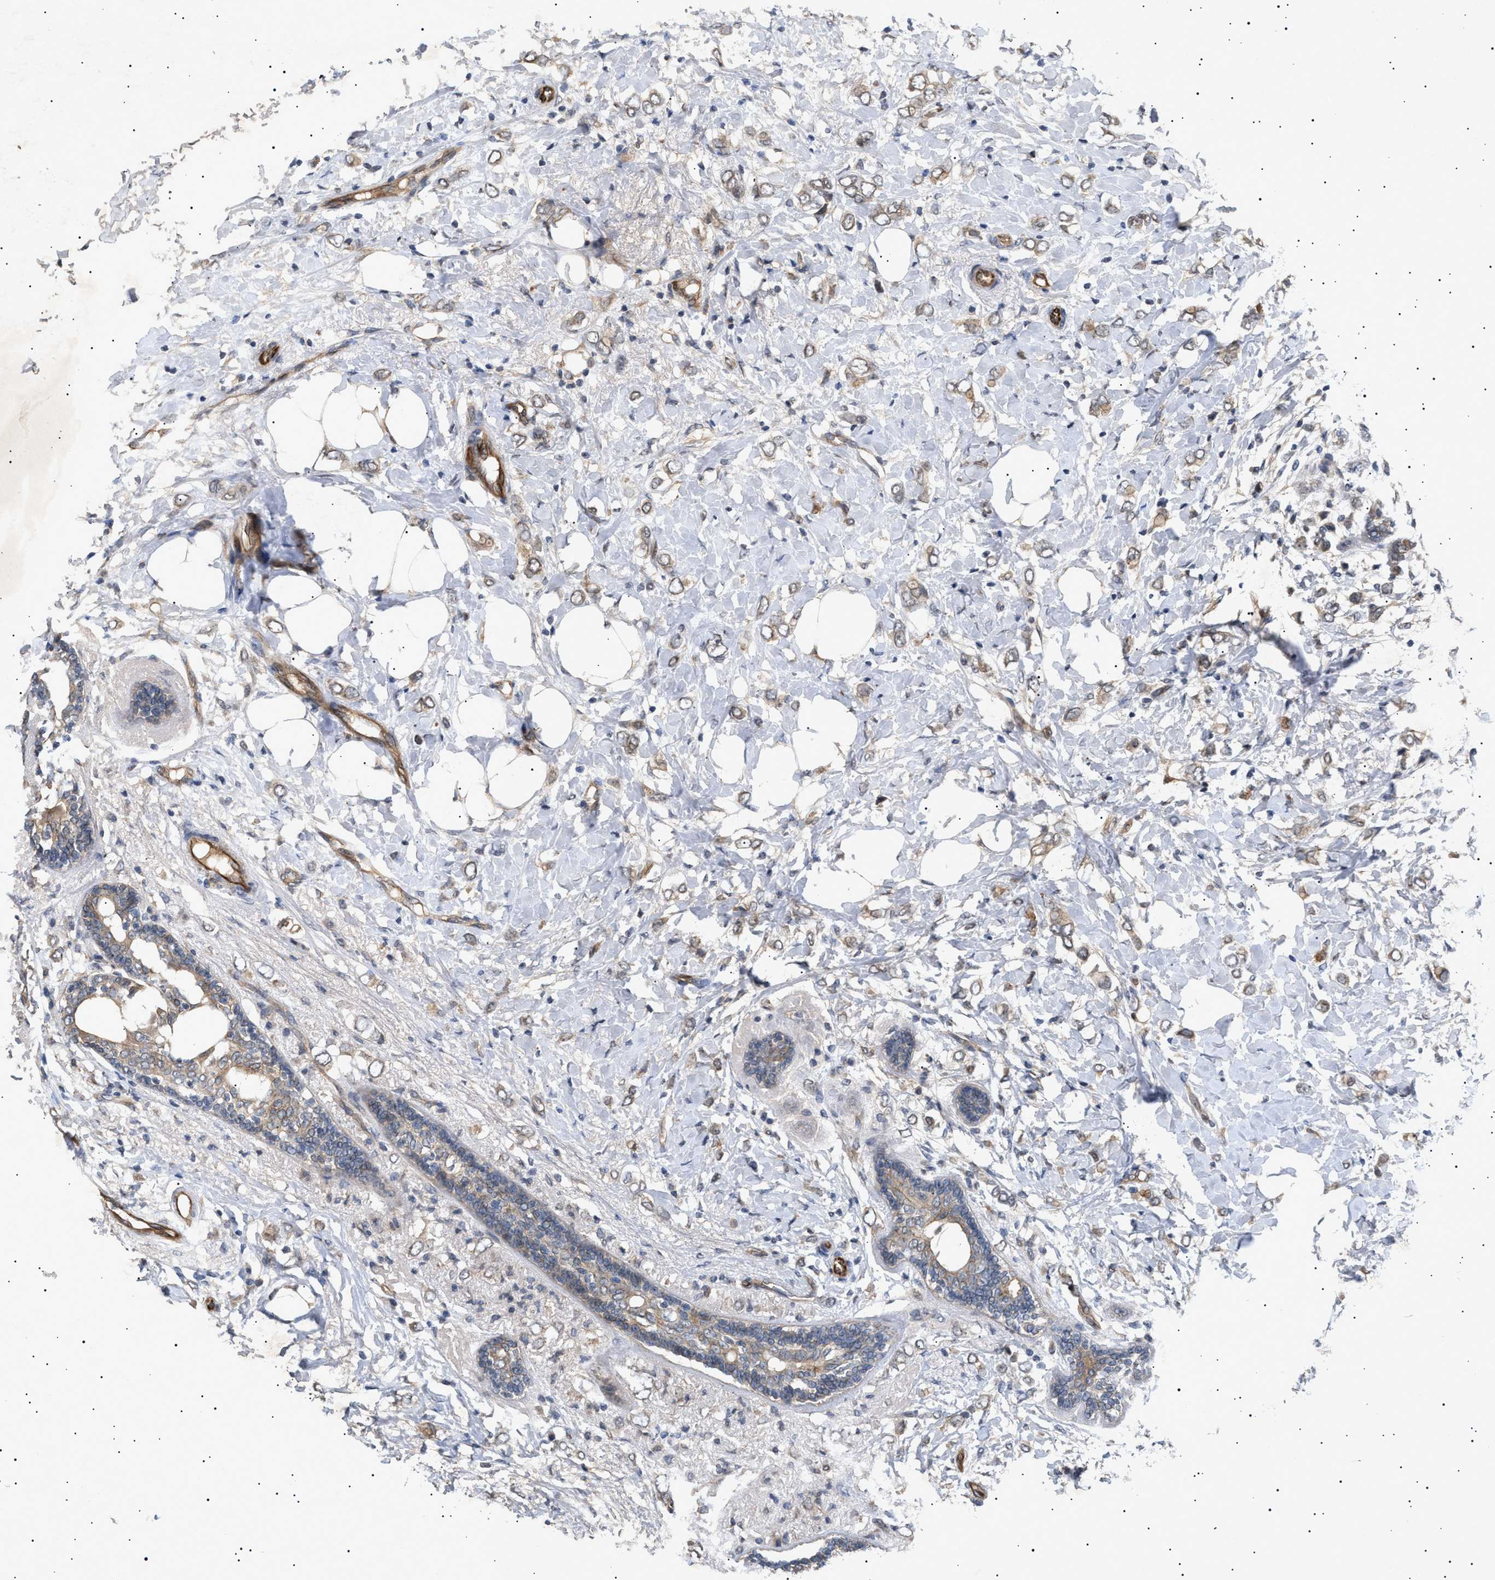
{"staining": {"intensity": "weak", "quantity": ">75%", "location": "cytoplasmic/membranous"}, "tissue": "breast cancer", "cell_type": "Tumor cells", "image_type": "cancer", "snomed": [{"axis": "morphology", "description": "Normal tissue, NOS"}, {"axis": "morphology", "description": "Lobular carcinoma"}, {"axis": "topography", "description": "Breast"}], "caption": "Lobular carcinoma (breast) stained with a protein marker displays weak staining in tumor cells.", "gene": "SIRT5", "patient": {"sex": "female", "age": 47}}